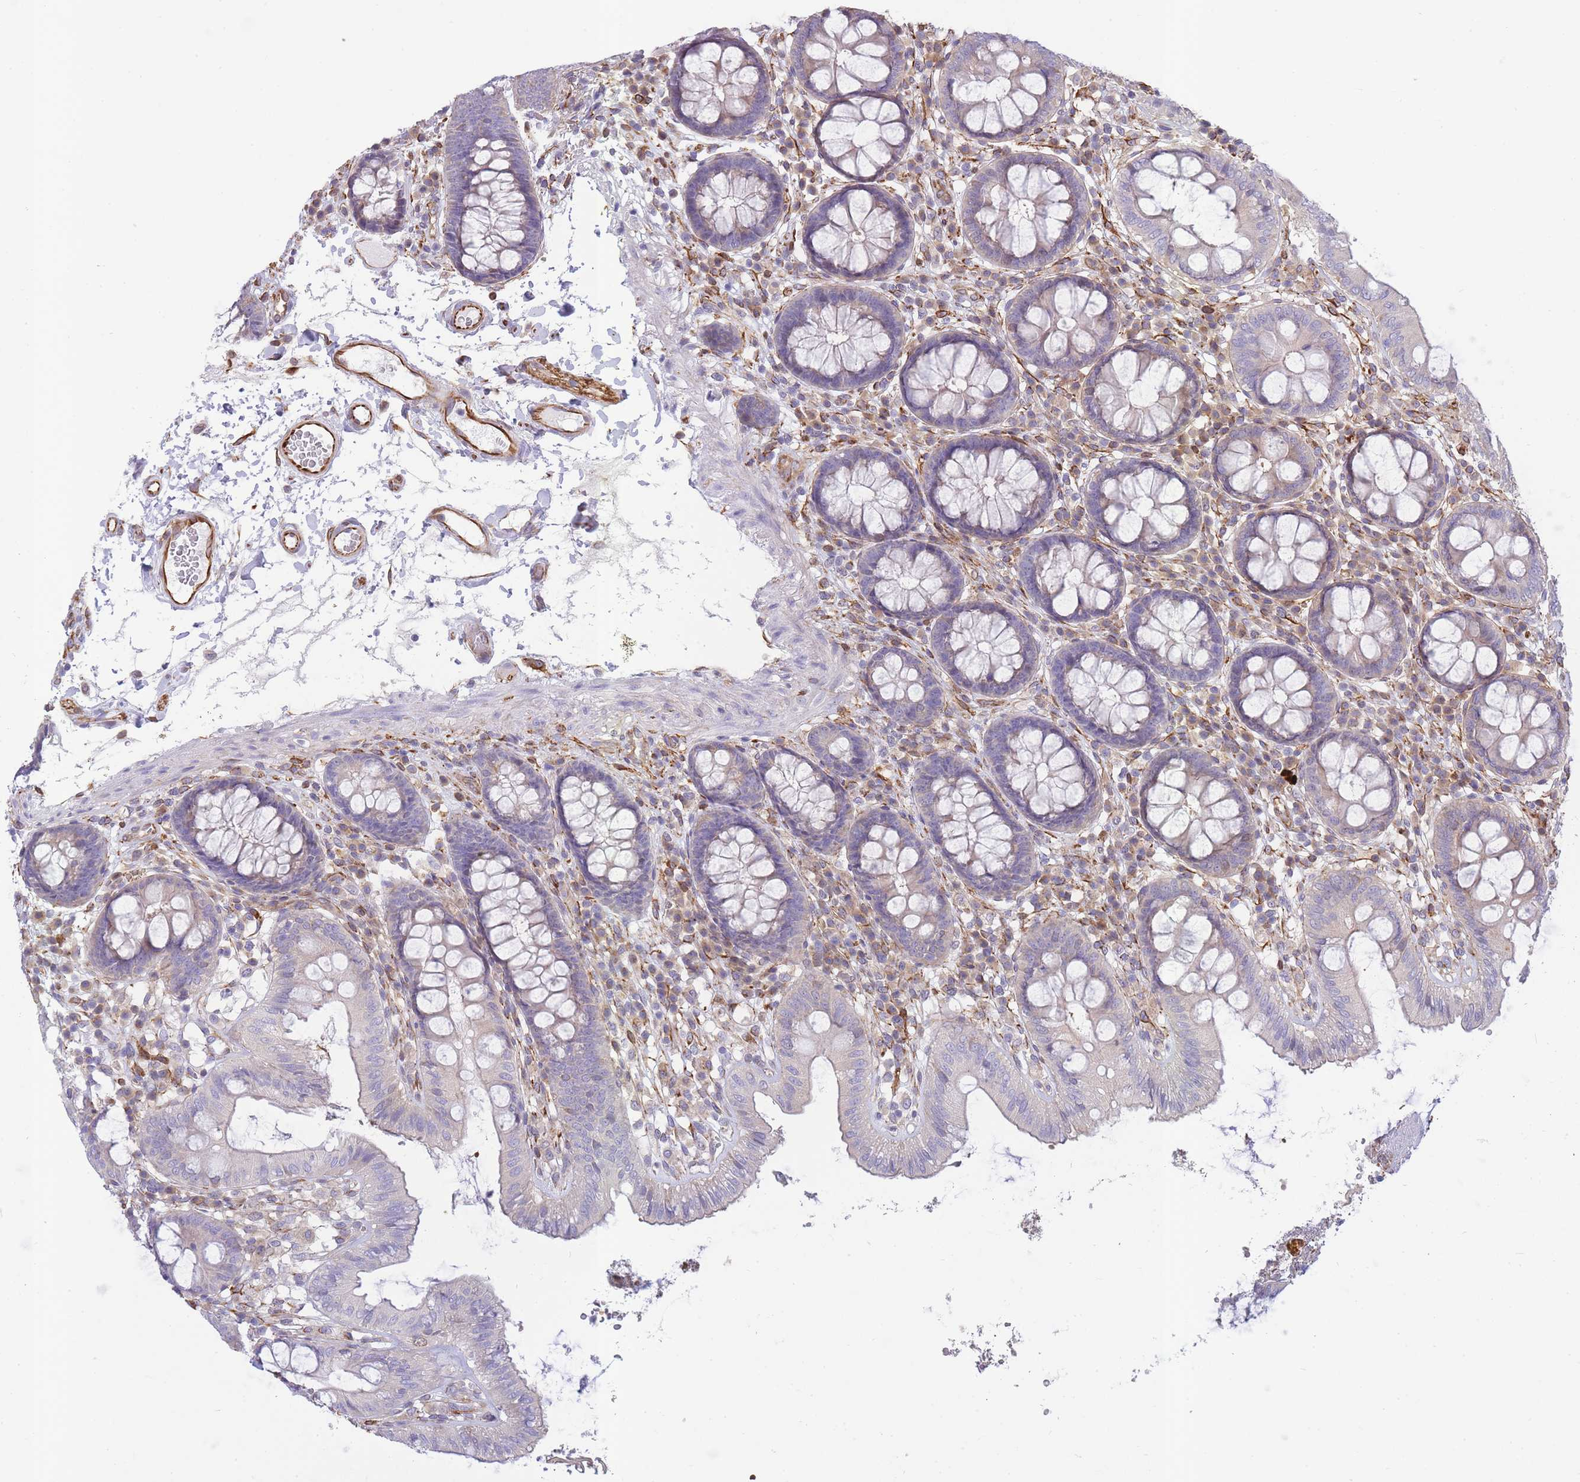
{"staining": {"intensity": "strong", "quantity": ">75%", "location": "cytoplasmic/membranous"}, "tissue": "colon", "cell_type": "Endothelial cells", "image_type": "normal", "snomed": [{"axis": "morphology", "description": "Normal tissue, NOS"}, {"axis": "topography", "description": "Colon"}], "caption": "A high-resolution micrograph shows IHC staining of normal colon, which displays strong cytoplasmic/membranous staining in approximately >75% of endothelial cells. Nuclei are stained in blue.", "gene": "ECPAS", "patient": {"sex": "male", "age": 84}}